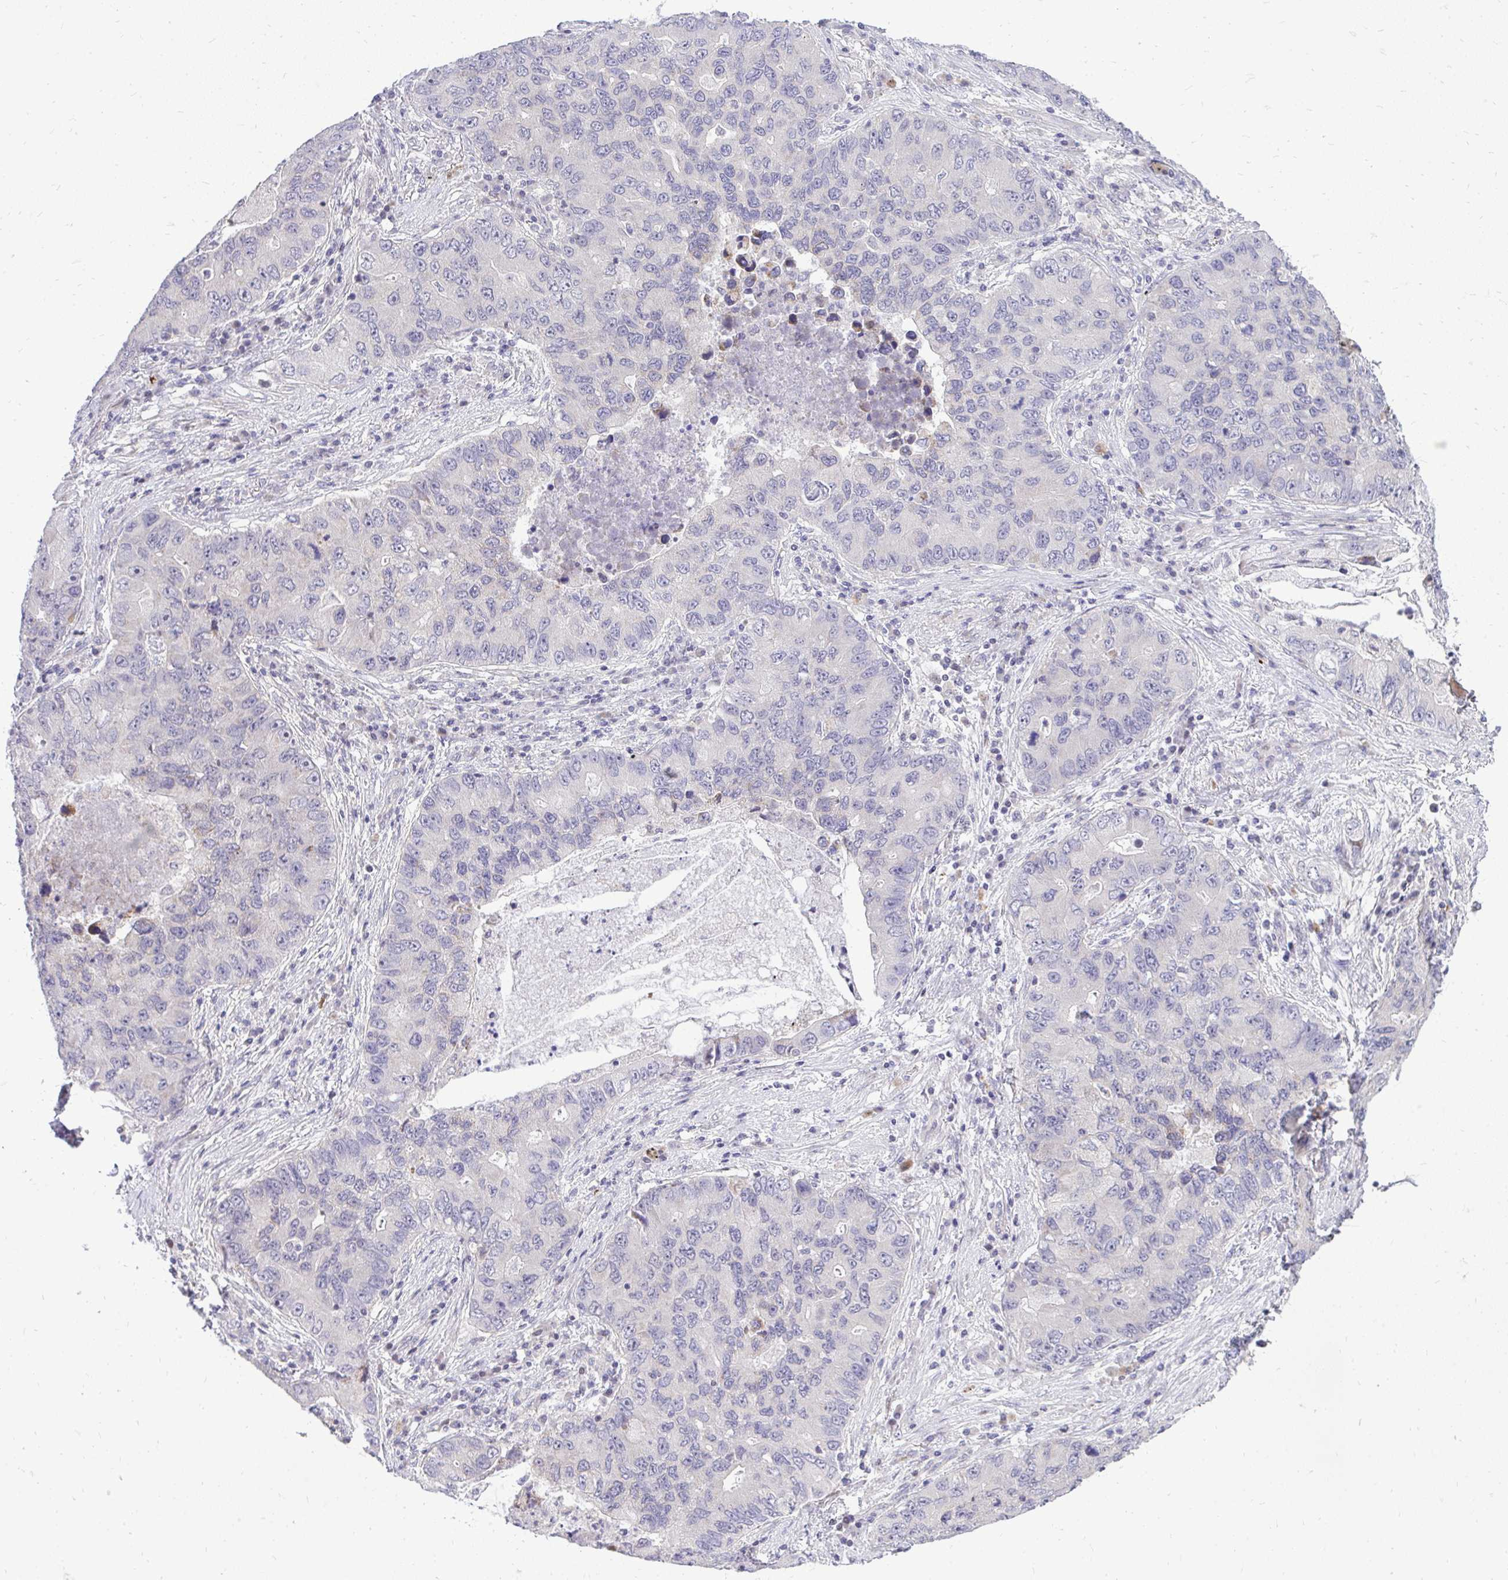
{"staining": {"intensity": "weak", "quantity": "<25%", "location": "cytoplasmic/membranous"}, "tissue": "lung cancer", "cell_type": "Tumor cells", "image_type": "cancer", "snomed": [{"axis": "morphology", "description": "Adenocarcinoma, NOS"}, {"axis": "morphology", "description": "Adenocarcinoma, metastatic, NOS"}, {"axis": "topography", "description": "Lymph node"}, {"axis": "topography", "description": "Lung"}], "caption": "This is a photomicrograph of immunohistochemistry staining of lung metastatic adenocarcinoma, which shows no staining in tumor cells.", "gene": "OR8D1", "patient": {"sex": "female", "age": 54}}